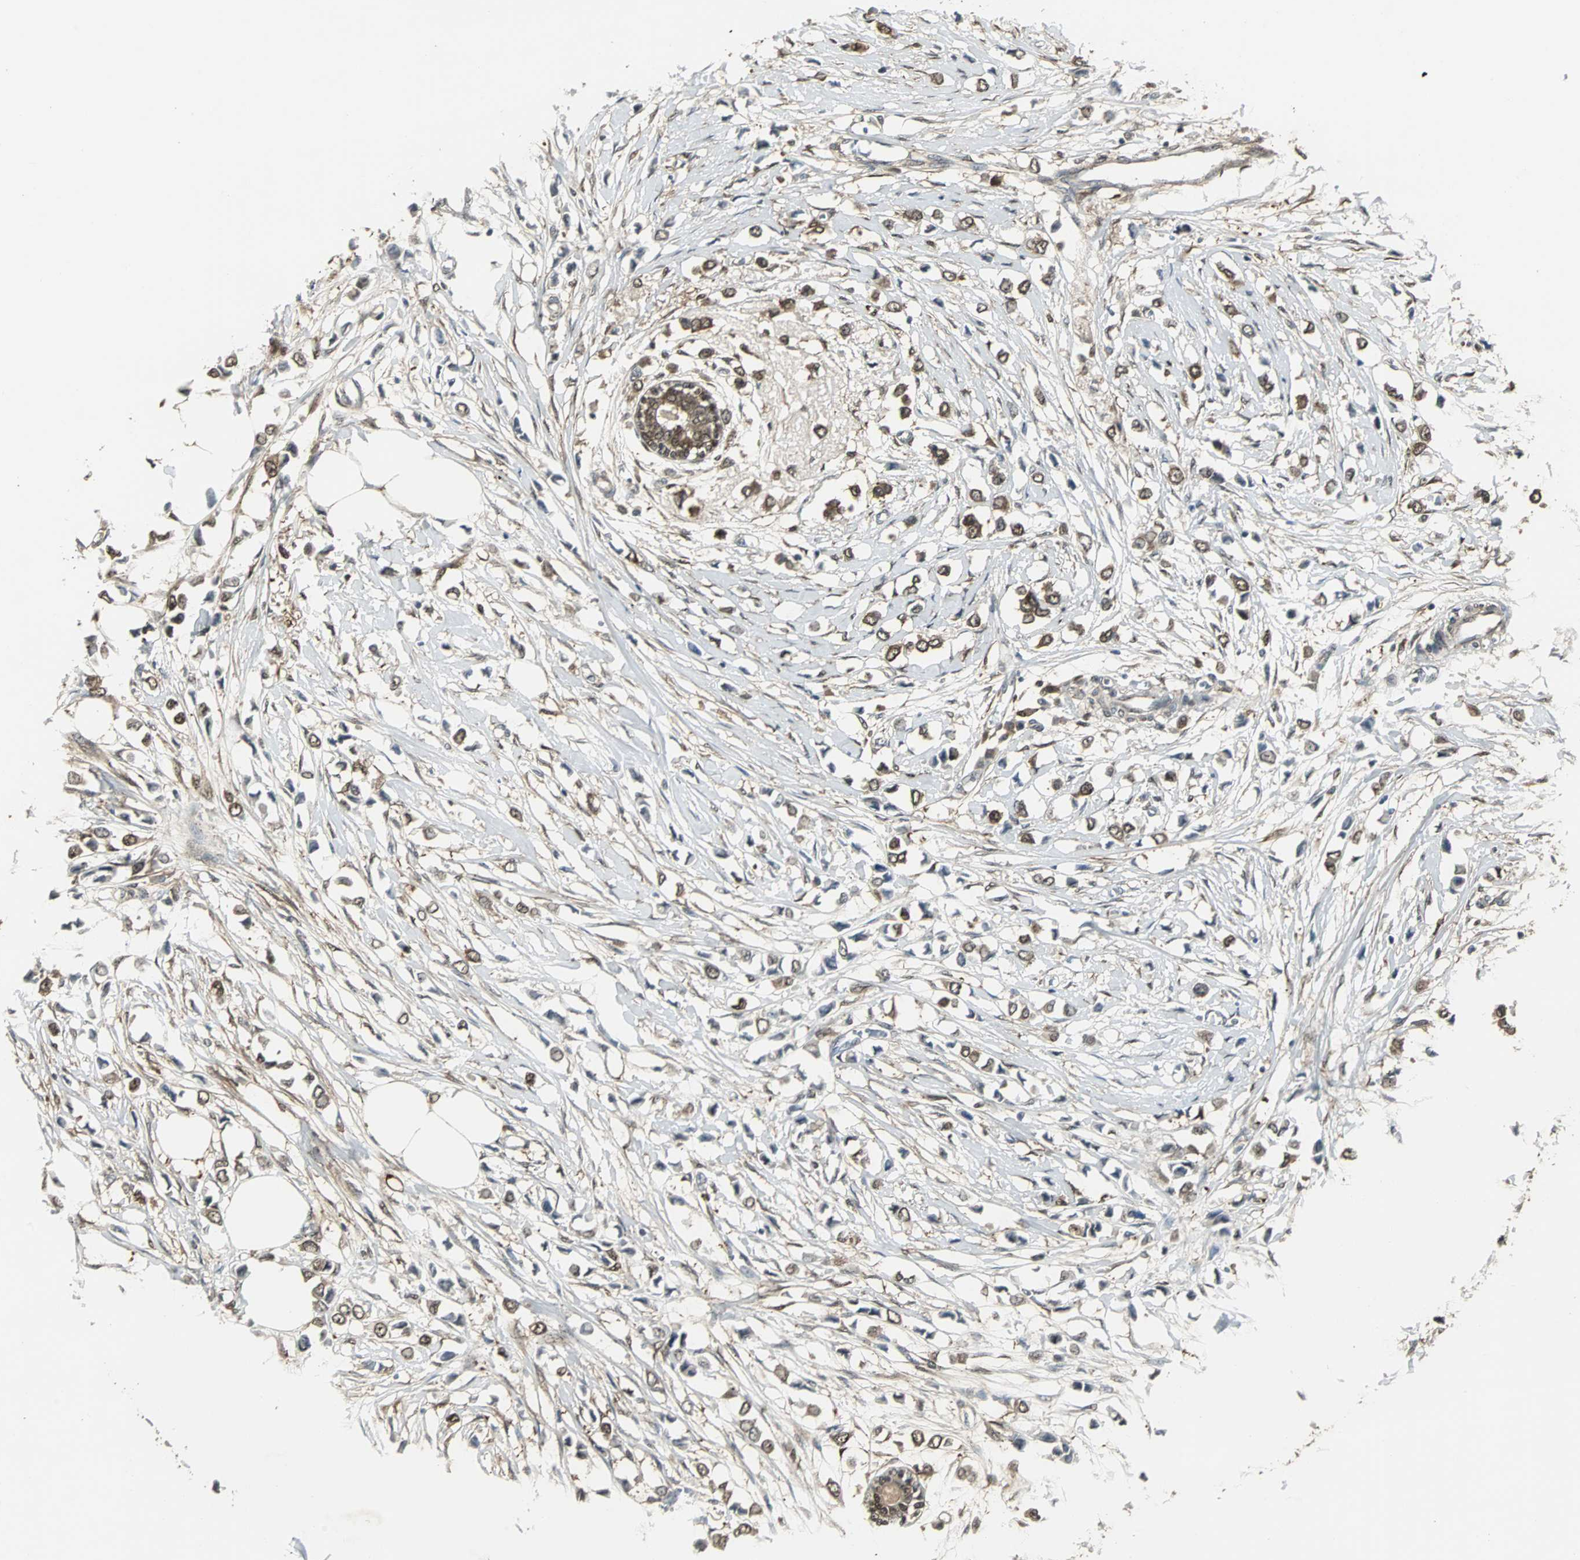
{"staining": {"intensity": "moderate", "quantity": ">75%", "location": "cytoplasmic/membranous,nuclear"}, "tissue": "breast cancer", "cell_type": "Tumor cells", "image_type": "cancer", "snomed": [{"axis": "morphology", "description": "Lobular carcinoma"}, {"axis": "topography", "description": "Breast"}], "caption": "This is a micrograph of immunohistochemistry staining of breast cancer (lobular carcinoma), which shows moderate staining in the cytoplasmic/membranous and nuclear of tumor cells.", "gene": "PLIN3", "patient": {"sex": "female", "age": 51}}